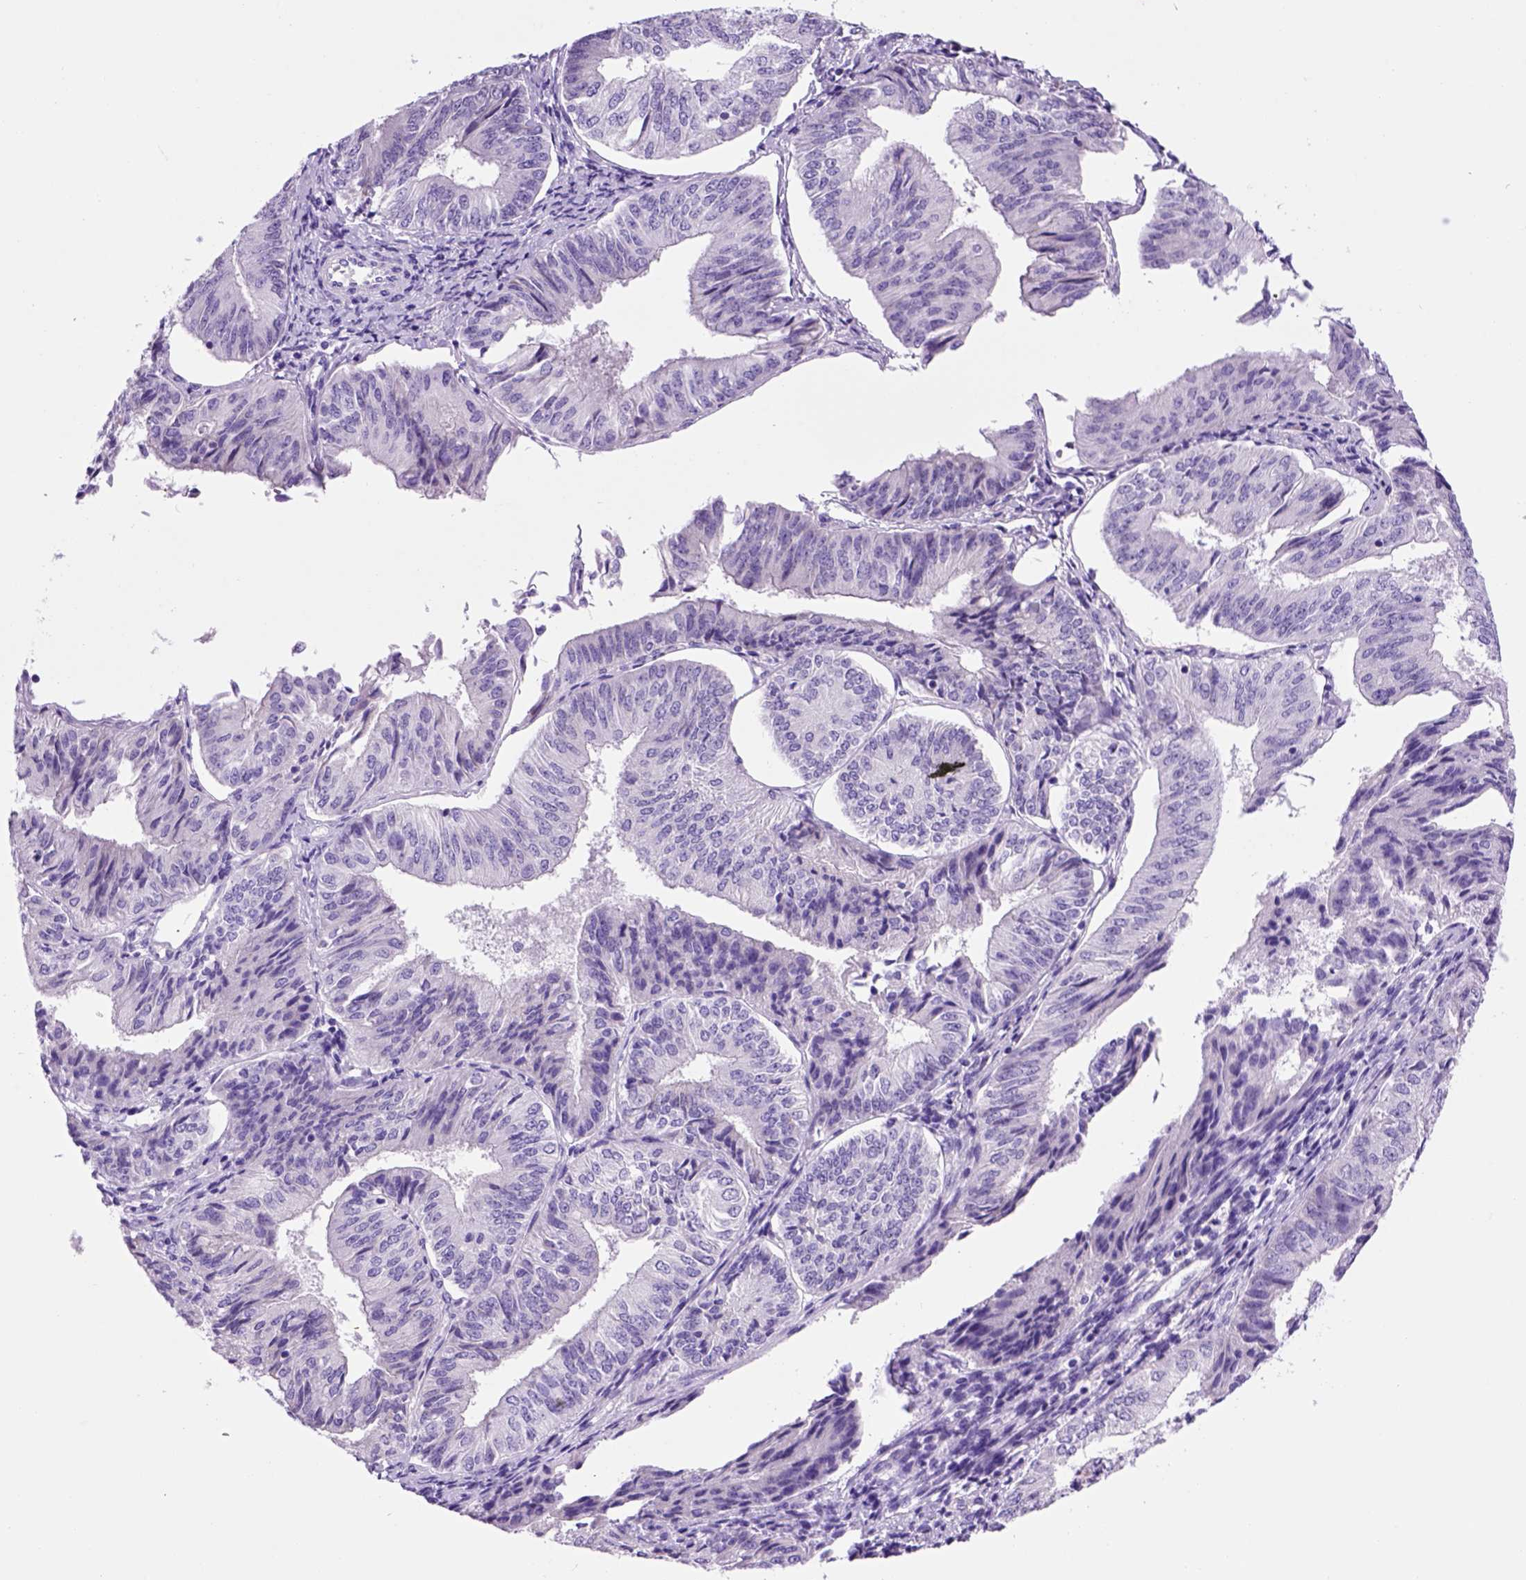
{"staining": {"intensity": "negative", "quantity": "none", "location": "none"}, "tissue": "endometrial cancer", "cell_type": "Tumor cells", "image_type": "cancer", "snomed": [{"axis": "morphology", "description": "Adenocarcinoma, NOS"}, {"axis": "topography", "description": "Endometrium"}], "caption": "Protein analysis of endometrial adenocarcinoma reveals no significant positivity in tumor cells. Brightfield microscopy of immunohistochemistry stained with DAB (brown) and hematoxylin (blue), captured at high magnification.", "gene": "HHIPL2", "patient": {"sex": "female", "age": 58}}